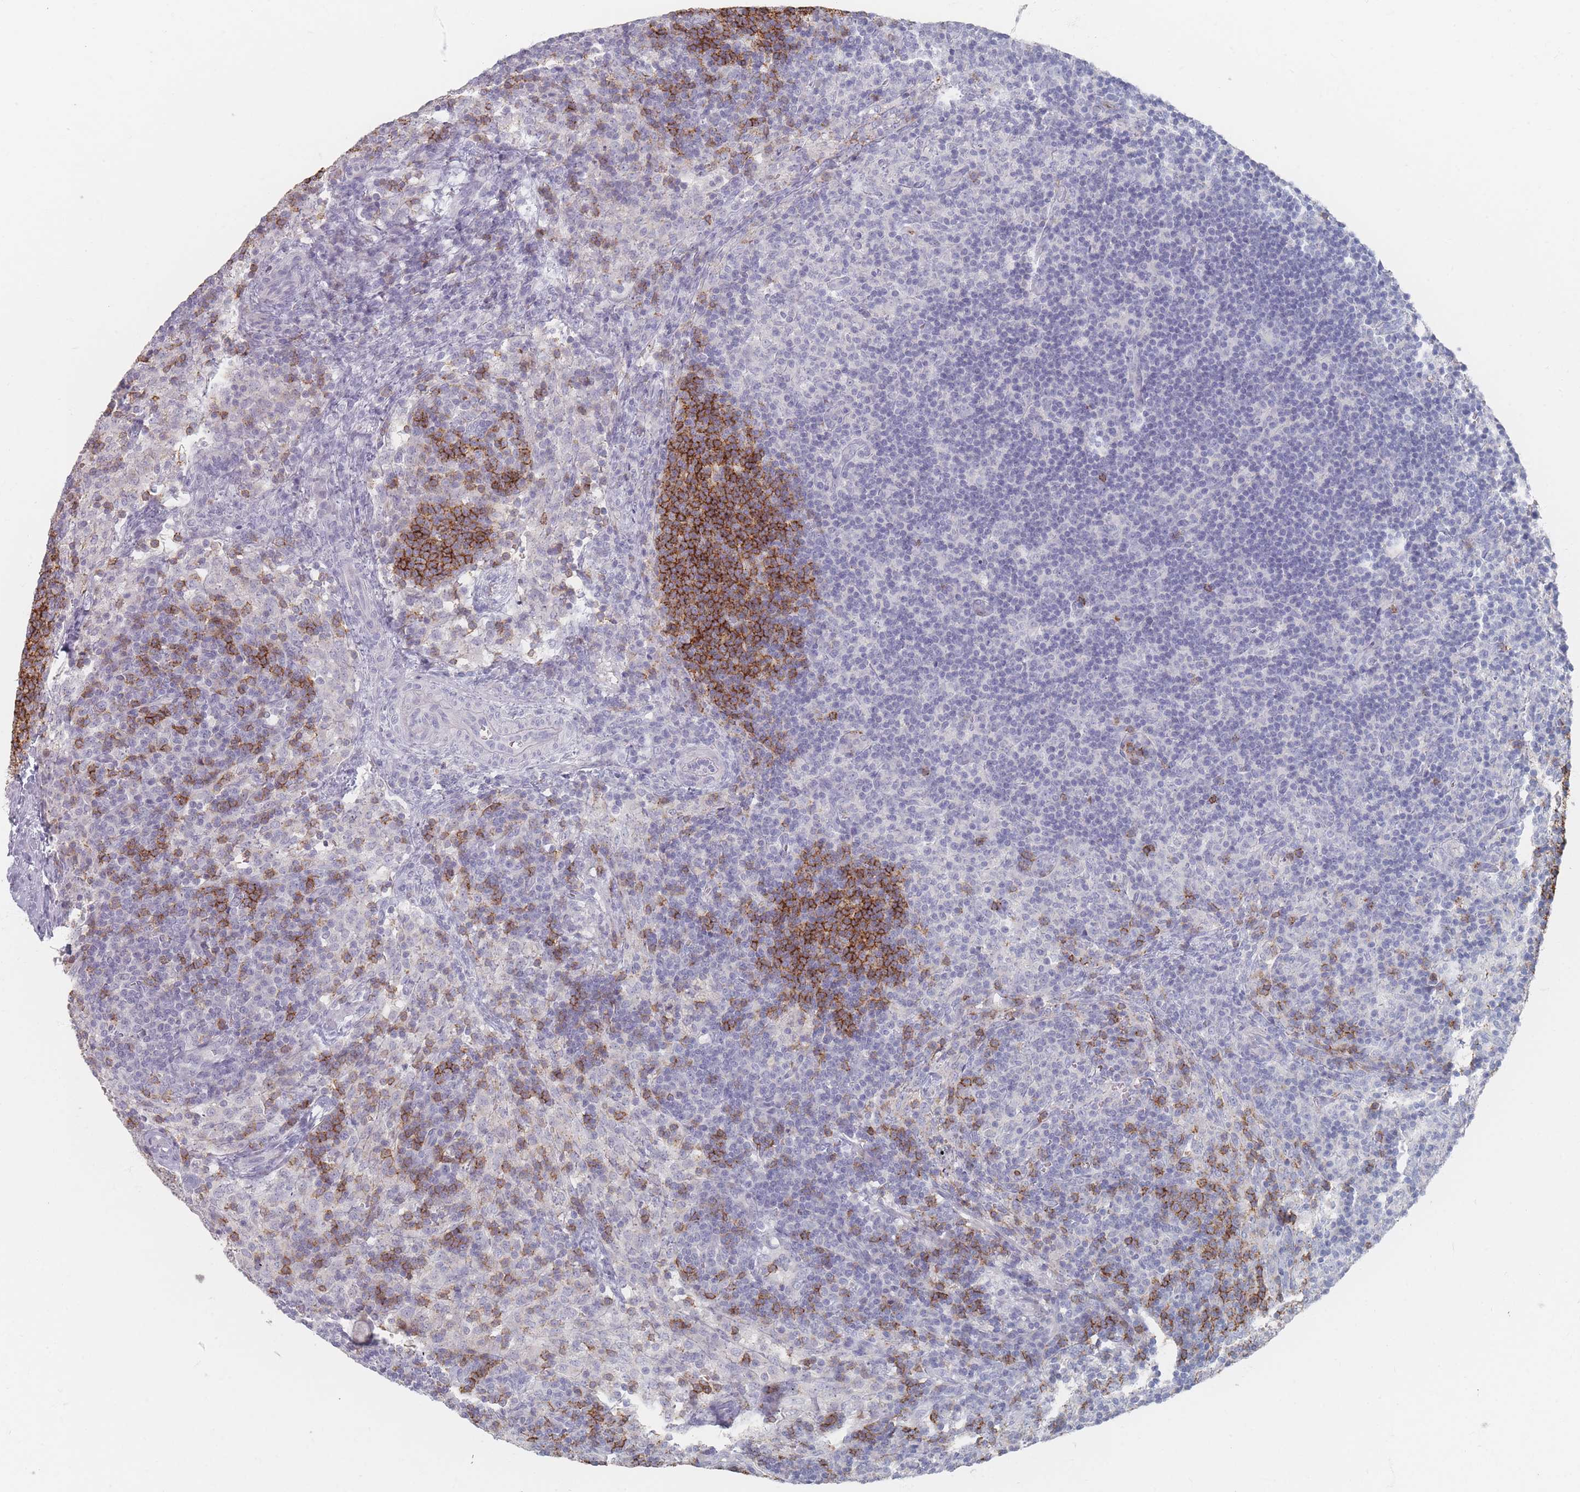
{"staining": {"intensity": "strong", "quantity": ">75%", "location": "cytoplasmic/membranous"}, "tissue": "lymph node", "cell_type": "Germinal center cells", "image_type": "normal", "snomed": [{"axis": "morphology", "description": "Normal tissue, NOS"}, {"axis": "topography", "description": "Lymph node"}], "caption": "Germinal center cells display high levels of strong cytoplasmic/membranous expression in approximately >75% of cells in unremarkable lymph node.", "gene": "CD37", "patient": {"sex": "female", "age": 30}}